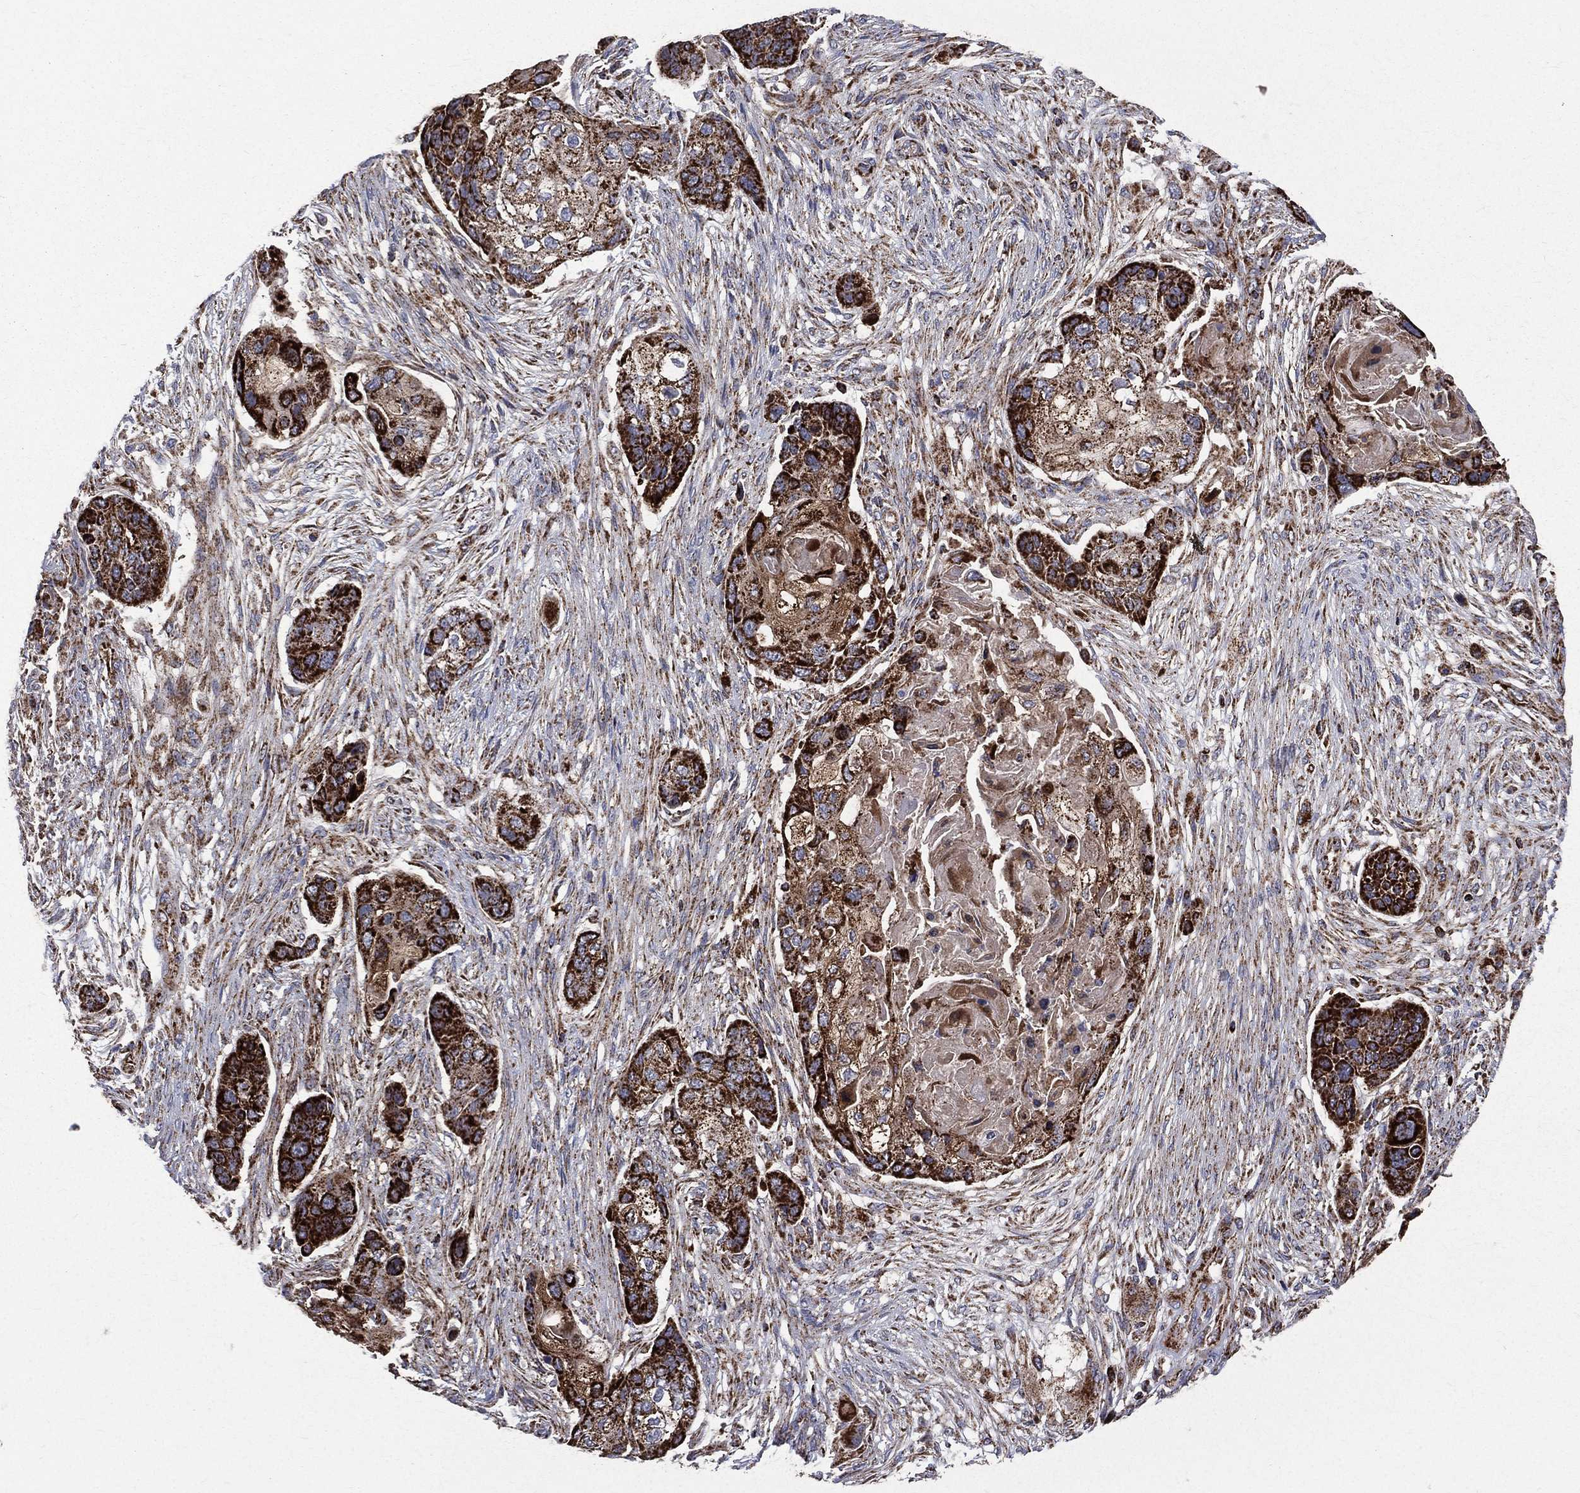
{"staining": {"intensity": "strong", "quantity": ">75%", "location": "cytoplasmic/membranous"}, "tissue": "lung cancer", "cell_type": "Tumor cells", "image_type": "cancer", "snomed": [{"axis": "morphology", "description": "Squamous cell carcinoma, NOS"}, {"axis": "topography", "description": "Lung"}], "caption": "Protein expression analysis of human squamous cell carcinoma (lung) reveals strong cytoplasmic/membranous positivity in about >75% of tumor cells.", "gene": "GOT2", "patient": {"sex": "male", "age": 69}}